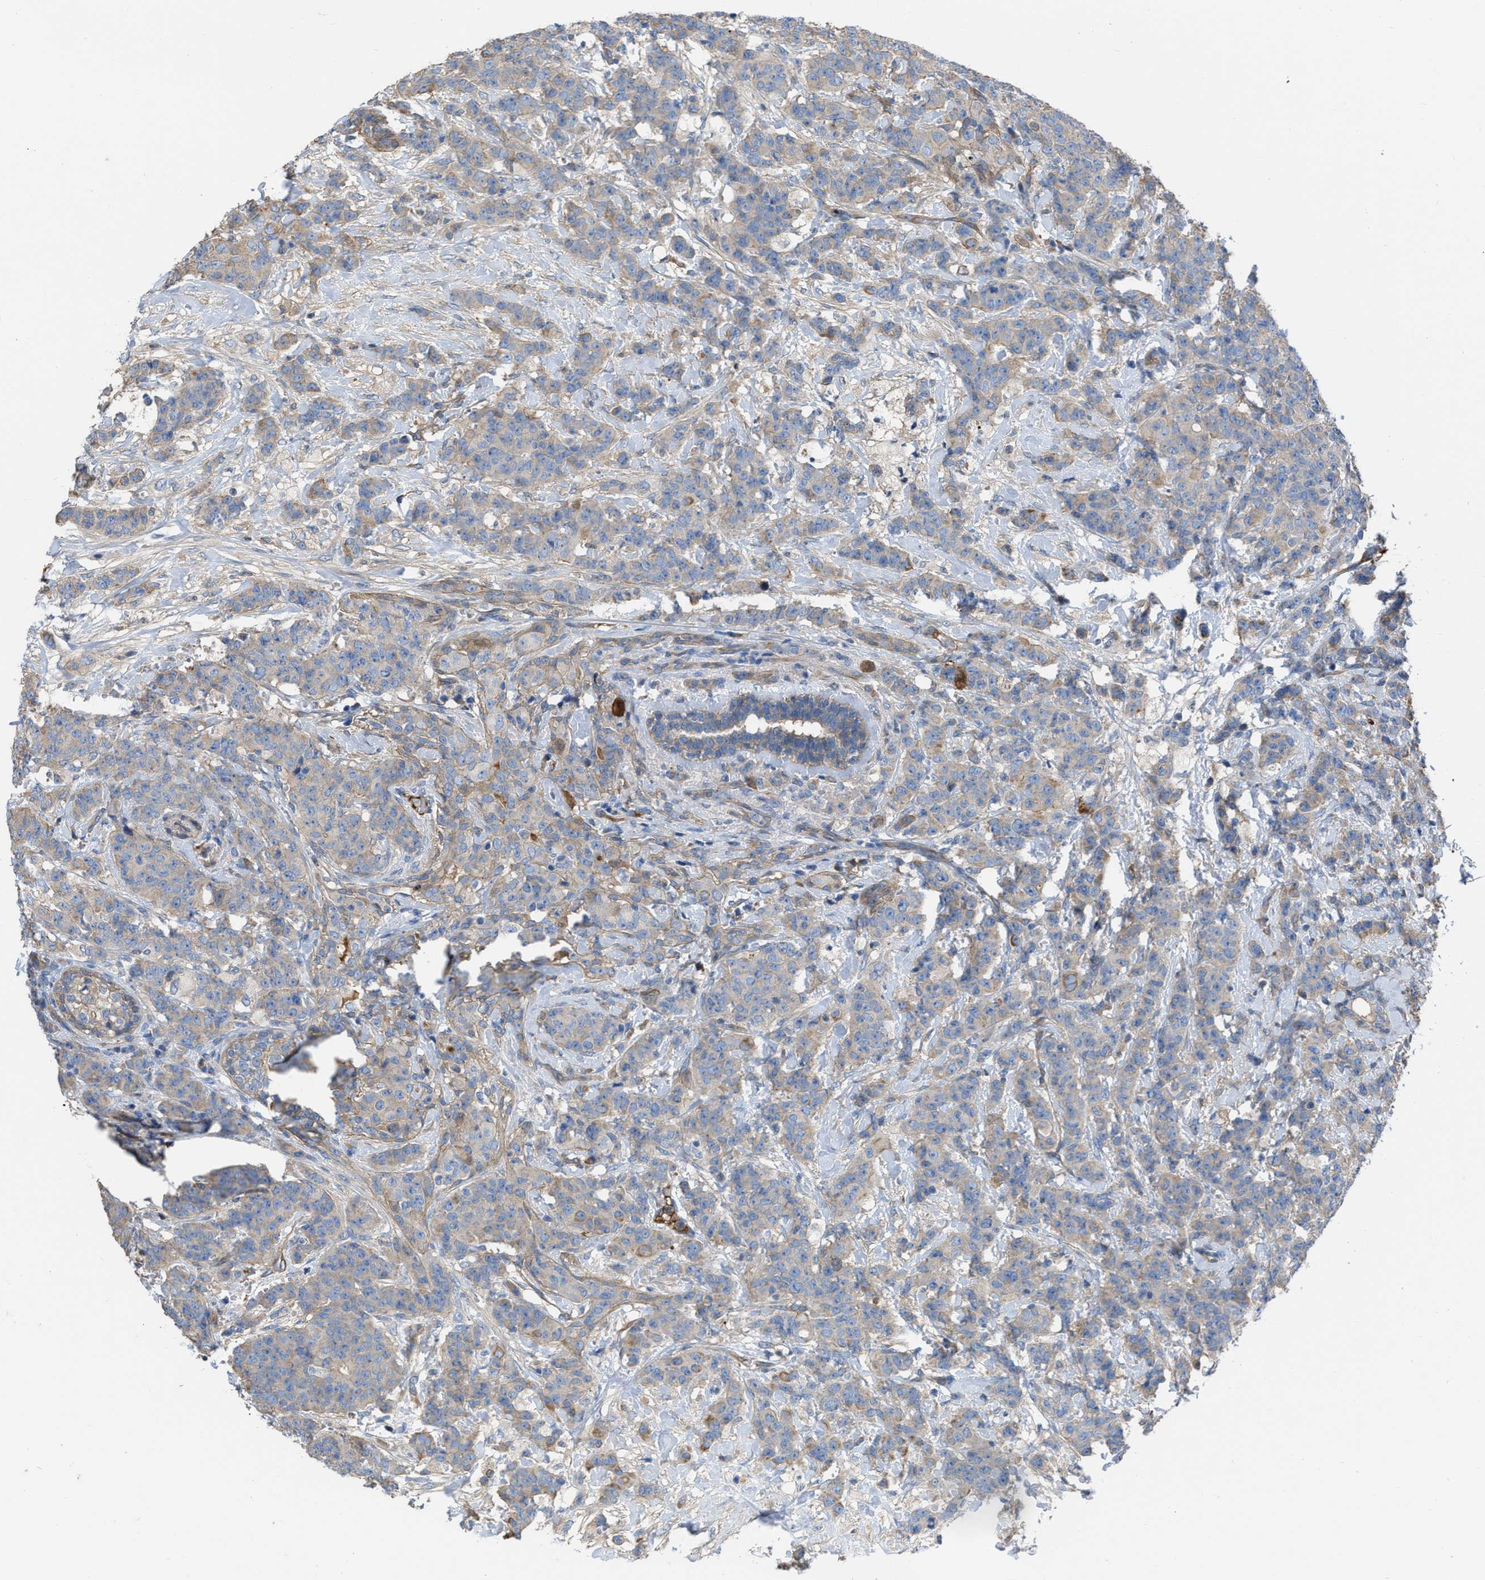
{"staining": {"intensity": "weak", "quantity": "25%-75%", "location": "cytoplasmic/membranous"}, "tissue": "breast cancer", "cell_type": "Tumor cells", "image_type": "cancer", "snomed": [{"axis": "morphology", "description": "Normal tissue, NOS"}, {"axis": "morphology", "description": "Duct carcinoma"}, {"axis": "topography", "description": "Breast"}], "caption": "Immunohistochemical staining of breast cancer (intraductal carcinoma) reveals low levels of weak cytoplasmic/membranous protein staining in approximately 25%-75% of tumor cells.", "gene": "TRIOBP", "patient": {"sex": "female", "age": 40}}